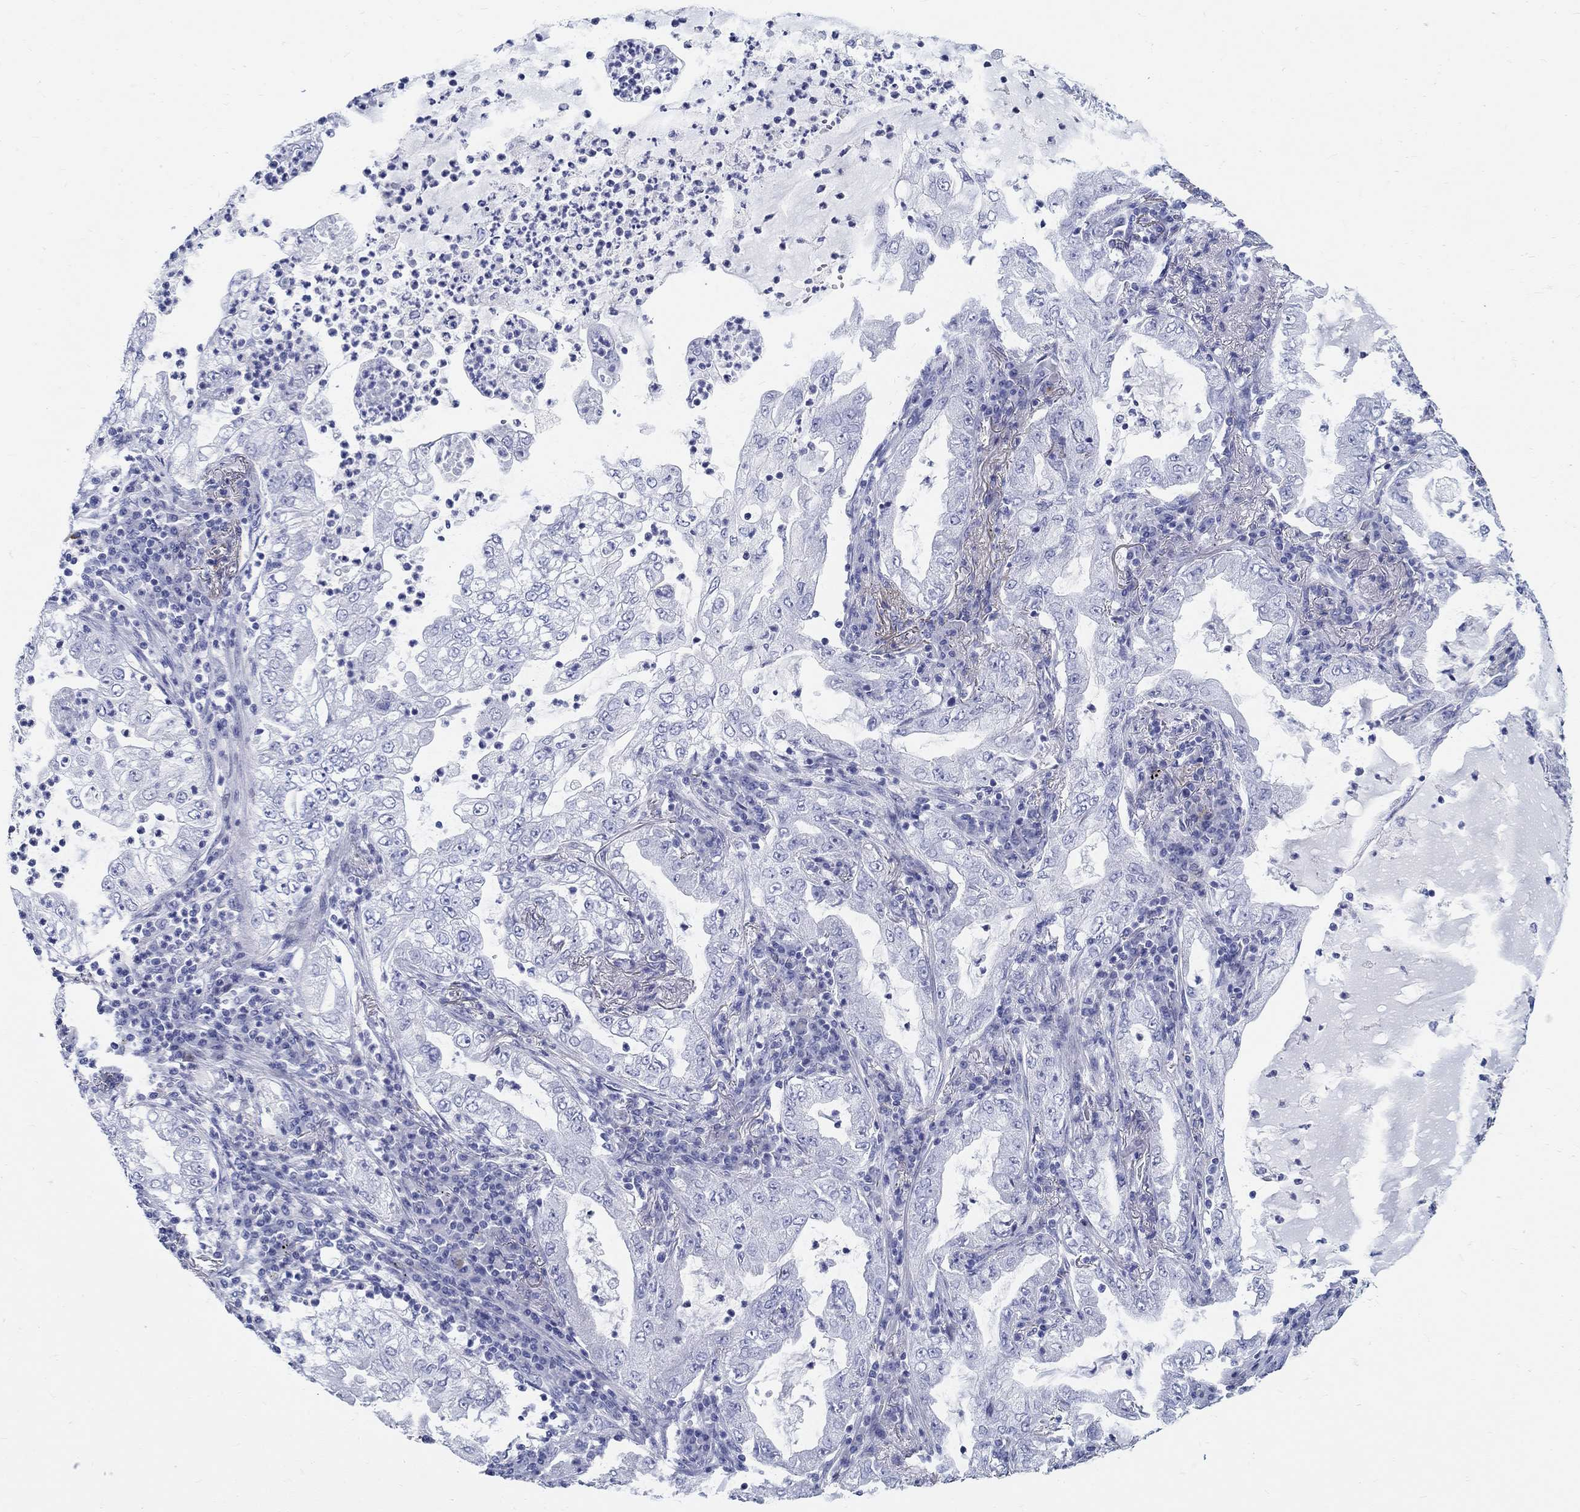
{"staining": {"intensity": "negative", "quantity": "none", "location": "none"}, "tissue": "lung cancer", "cell_type": "Tumor cells", "image_type": "cancer", "snomed": [{"axis": "morphology", "description": "Adenocarcinoma, NOS"}, {"axis": "topography", "description": "Lung"}], "caption": "High magnification brightfield microscopy of lung cancer stained with DAB (3,3'-diaminobenzidine) (brown) and counterstained with hematoxylin (blue): tumor cells show no significant expression. (Brightfield microscopy of DAB IHC at high magnification).", "gene": "CRYGS", "patient": {"sex": "female", "age": 73}}